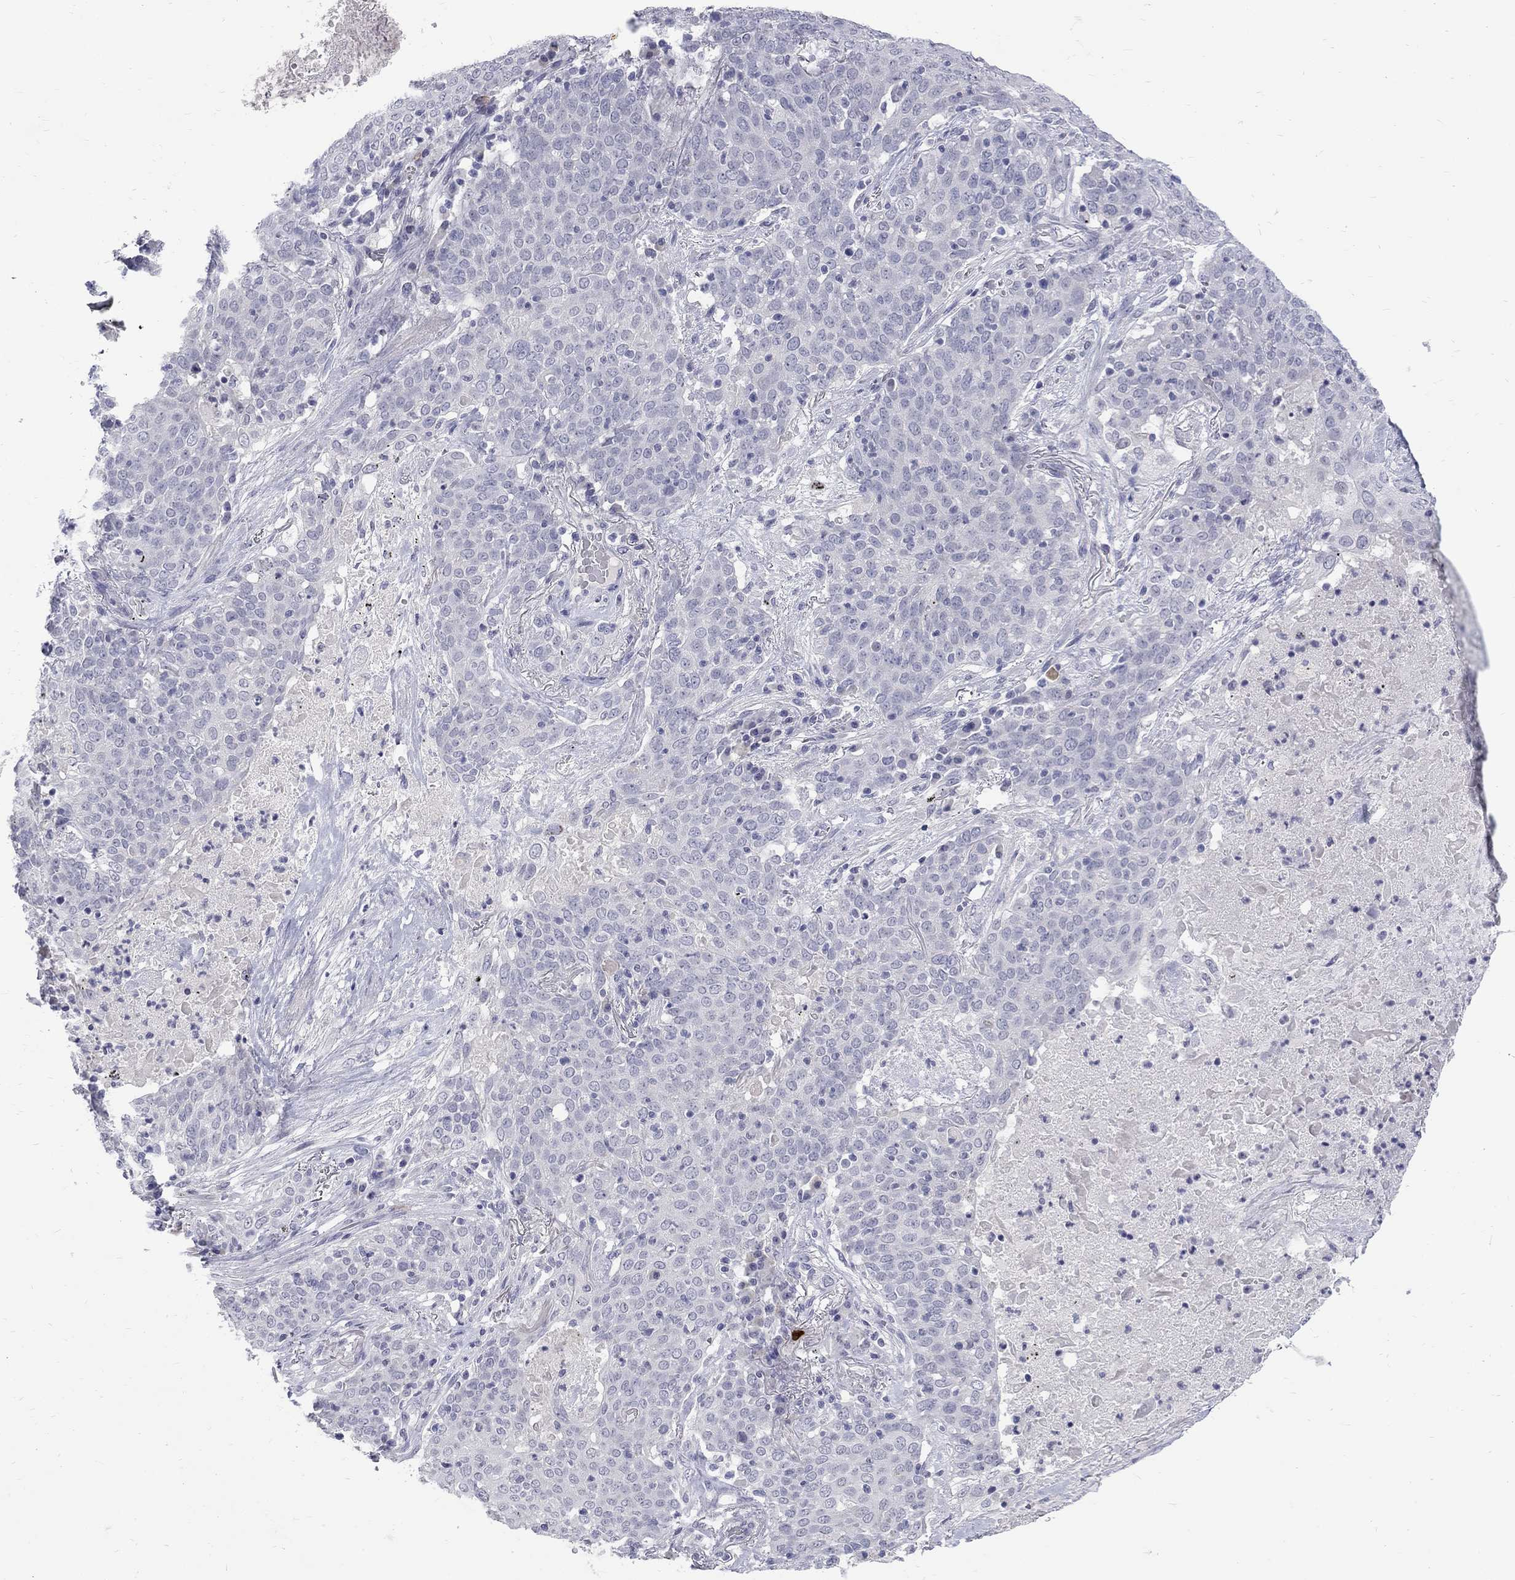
{"staining": {"intensity": "negative", "quantity": "none", "location": "none"}, "tissue": "lung cancer", "cell_type": "Tumor cells", "image_type": "cancer", "snomed": [{"axis": "morphology", "description": "Squamous cell carcinoma, NOS"}, {"axis": "topography", "description": "Lung"}], "caption": "Immunohistochemistry (IHC) of human lung cancer exhibits no expression in tumor cells.", "gene": "CTNND2", "patient": {"sex": "male", "age": 82}}